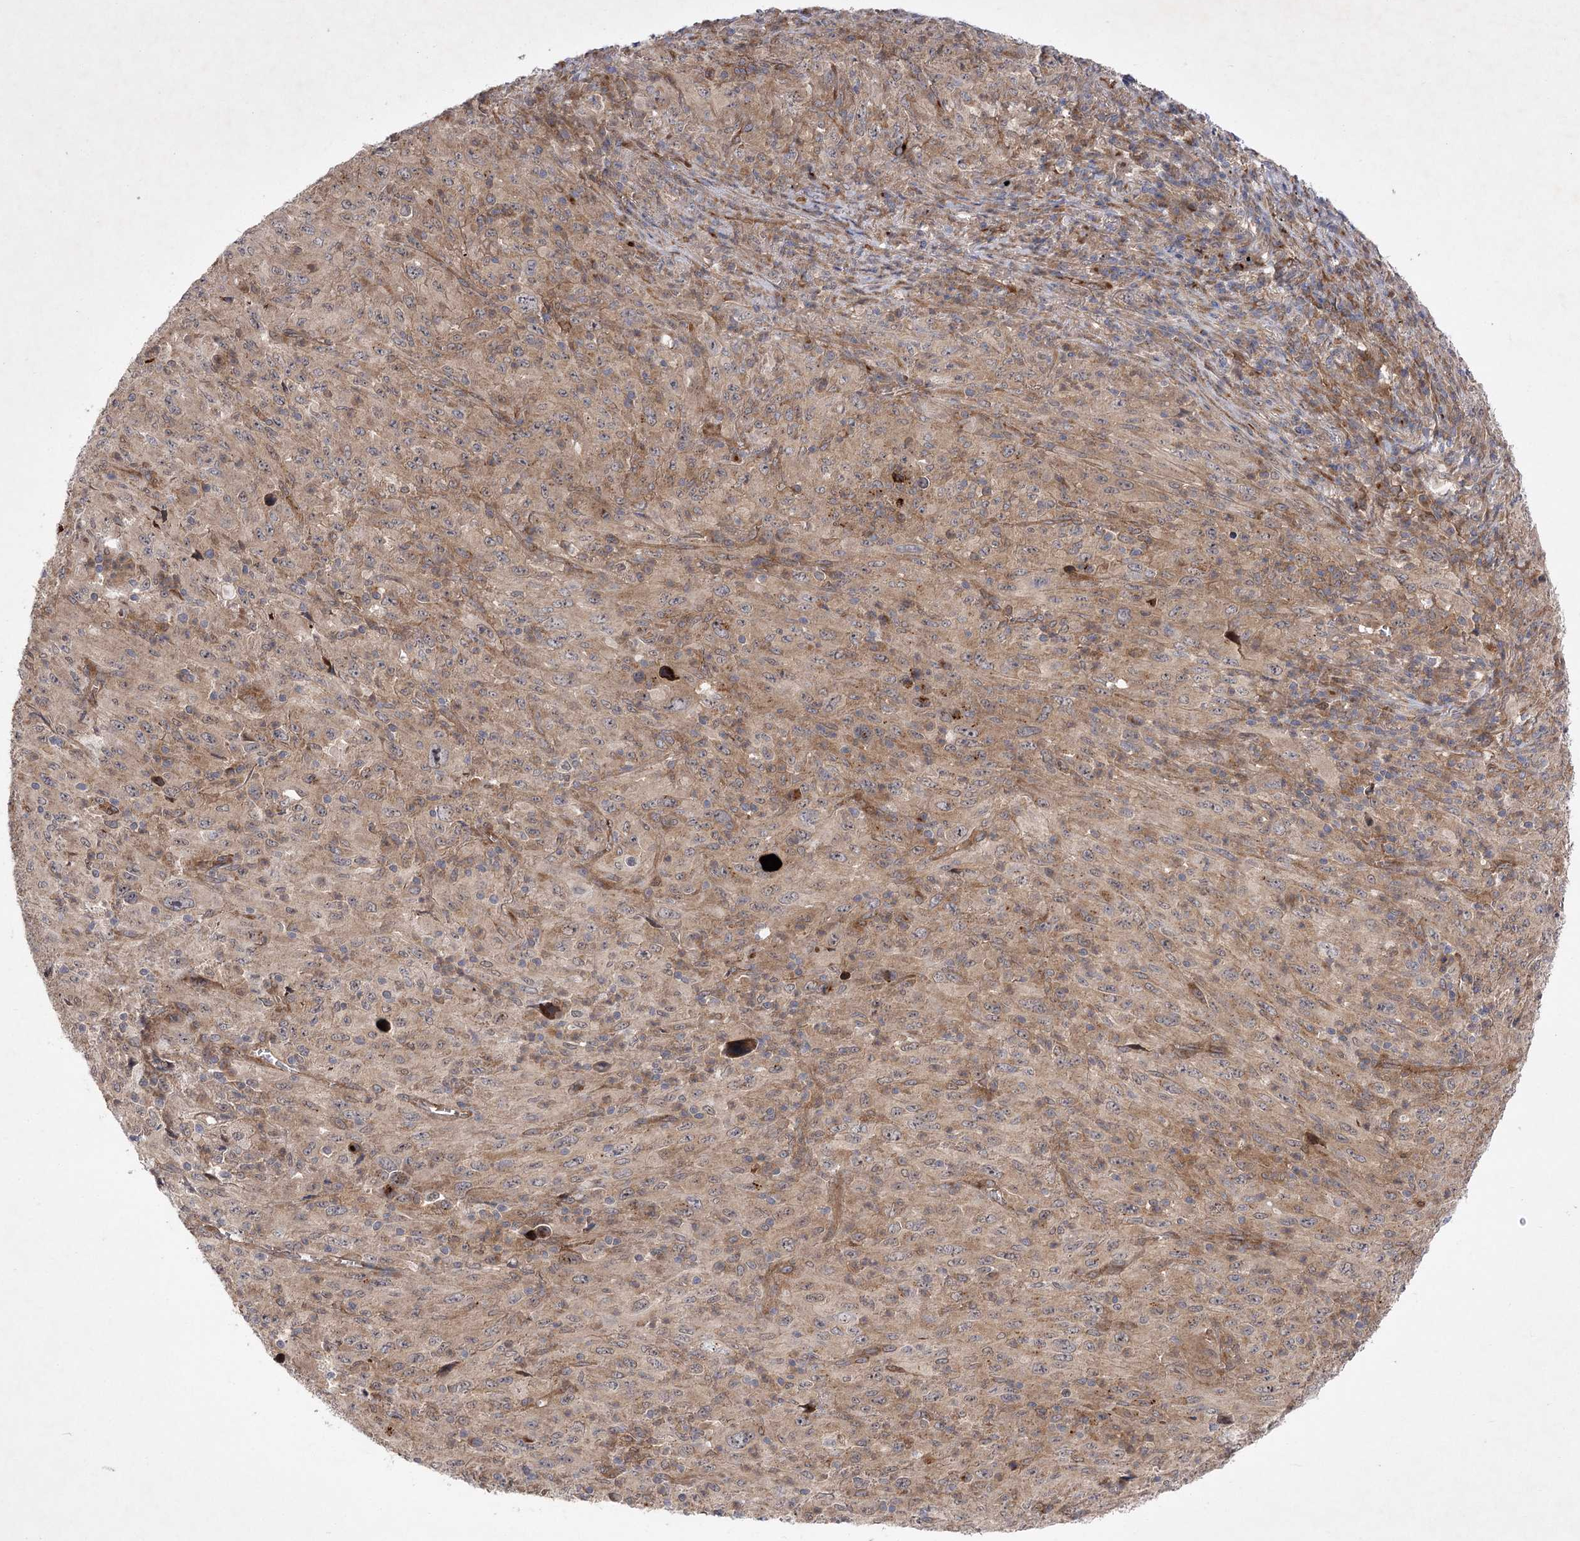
{"staining": {"intensity": "moderate", "quantity": "25%-75%", "location": "cytoplasmic/membranous"}, "tissue": "melanoma", "cell_type": "Tumor cells", "image_type": "cancer", "snomed": [{"axis": "morphology", "description": "Malignant melanoma, Metastatic site"}, {"axis": "topography", "description": "Skin"}], "caption": "Melanoma stained with immunohistochemistry exhibits moderate cytoplasmic/membranous expression in approximately 25%-75% of tumor cells.", "gene": "ARHGAP31", "patient": {"sex": "female", "age": 56}}